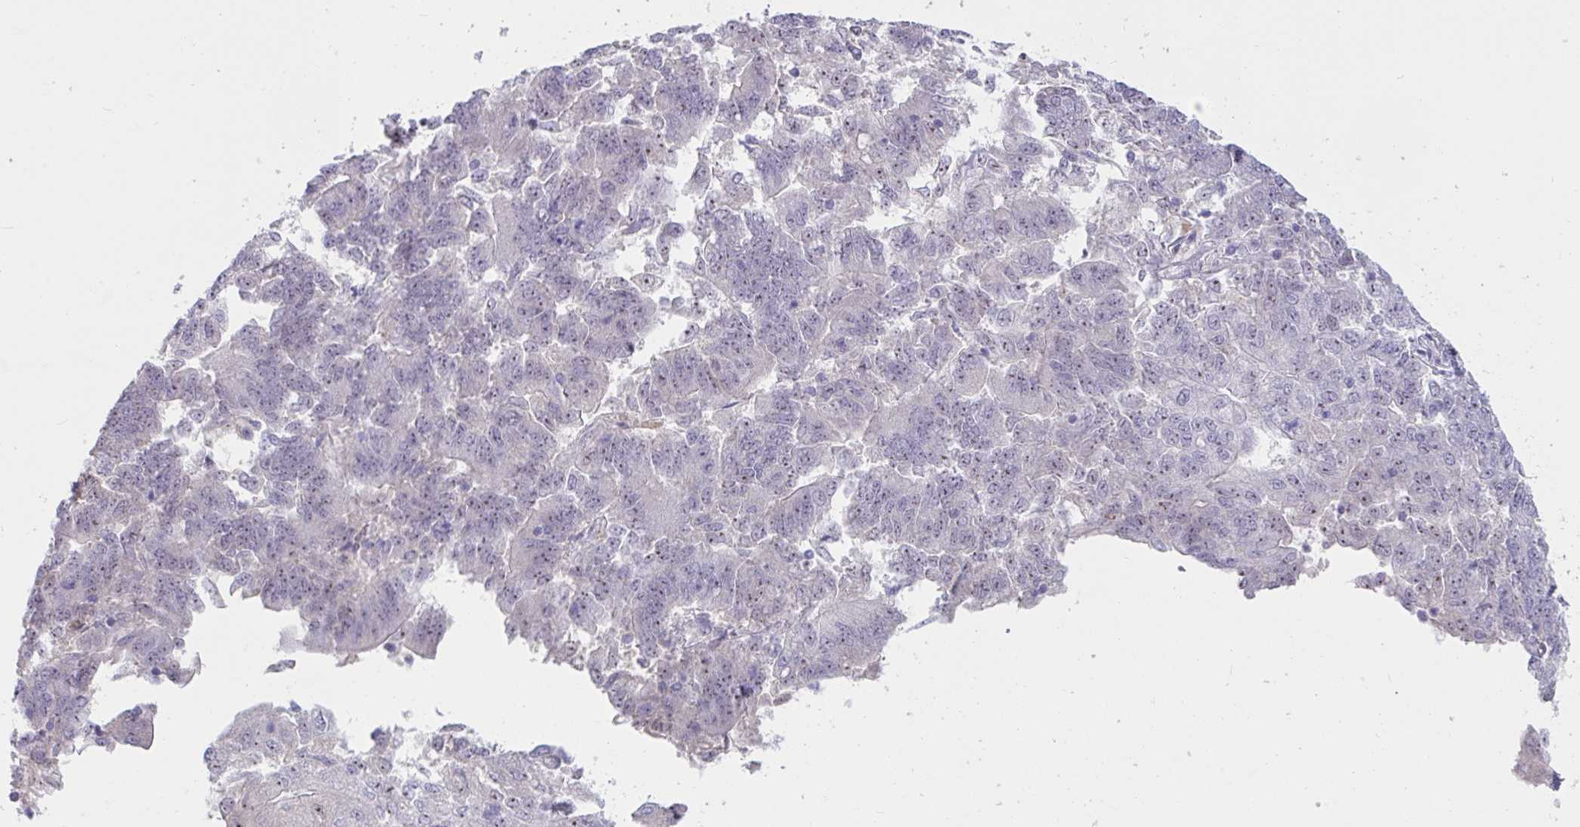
{"staining": {"intensity": "weak", "quantity": "25%-75%", "location": "nuclear"}, "tissue": "endometrial cancer", "cell_type": "Tumor cells", "image_type": "cancer", "snomed": [{"axis": "morphology", "description": "Adenocarcinoma, NOS"}, {"axis": "topography", "description": "Endometrium"}], "caption": "Weak nuclear positivity is appreciated in about 25%-75% of tumor cells in endometrial adenocarcinoma.", "gene": "MYC", "patient": {"sex": "female", "age": 70}}